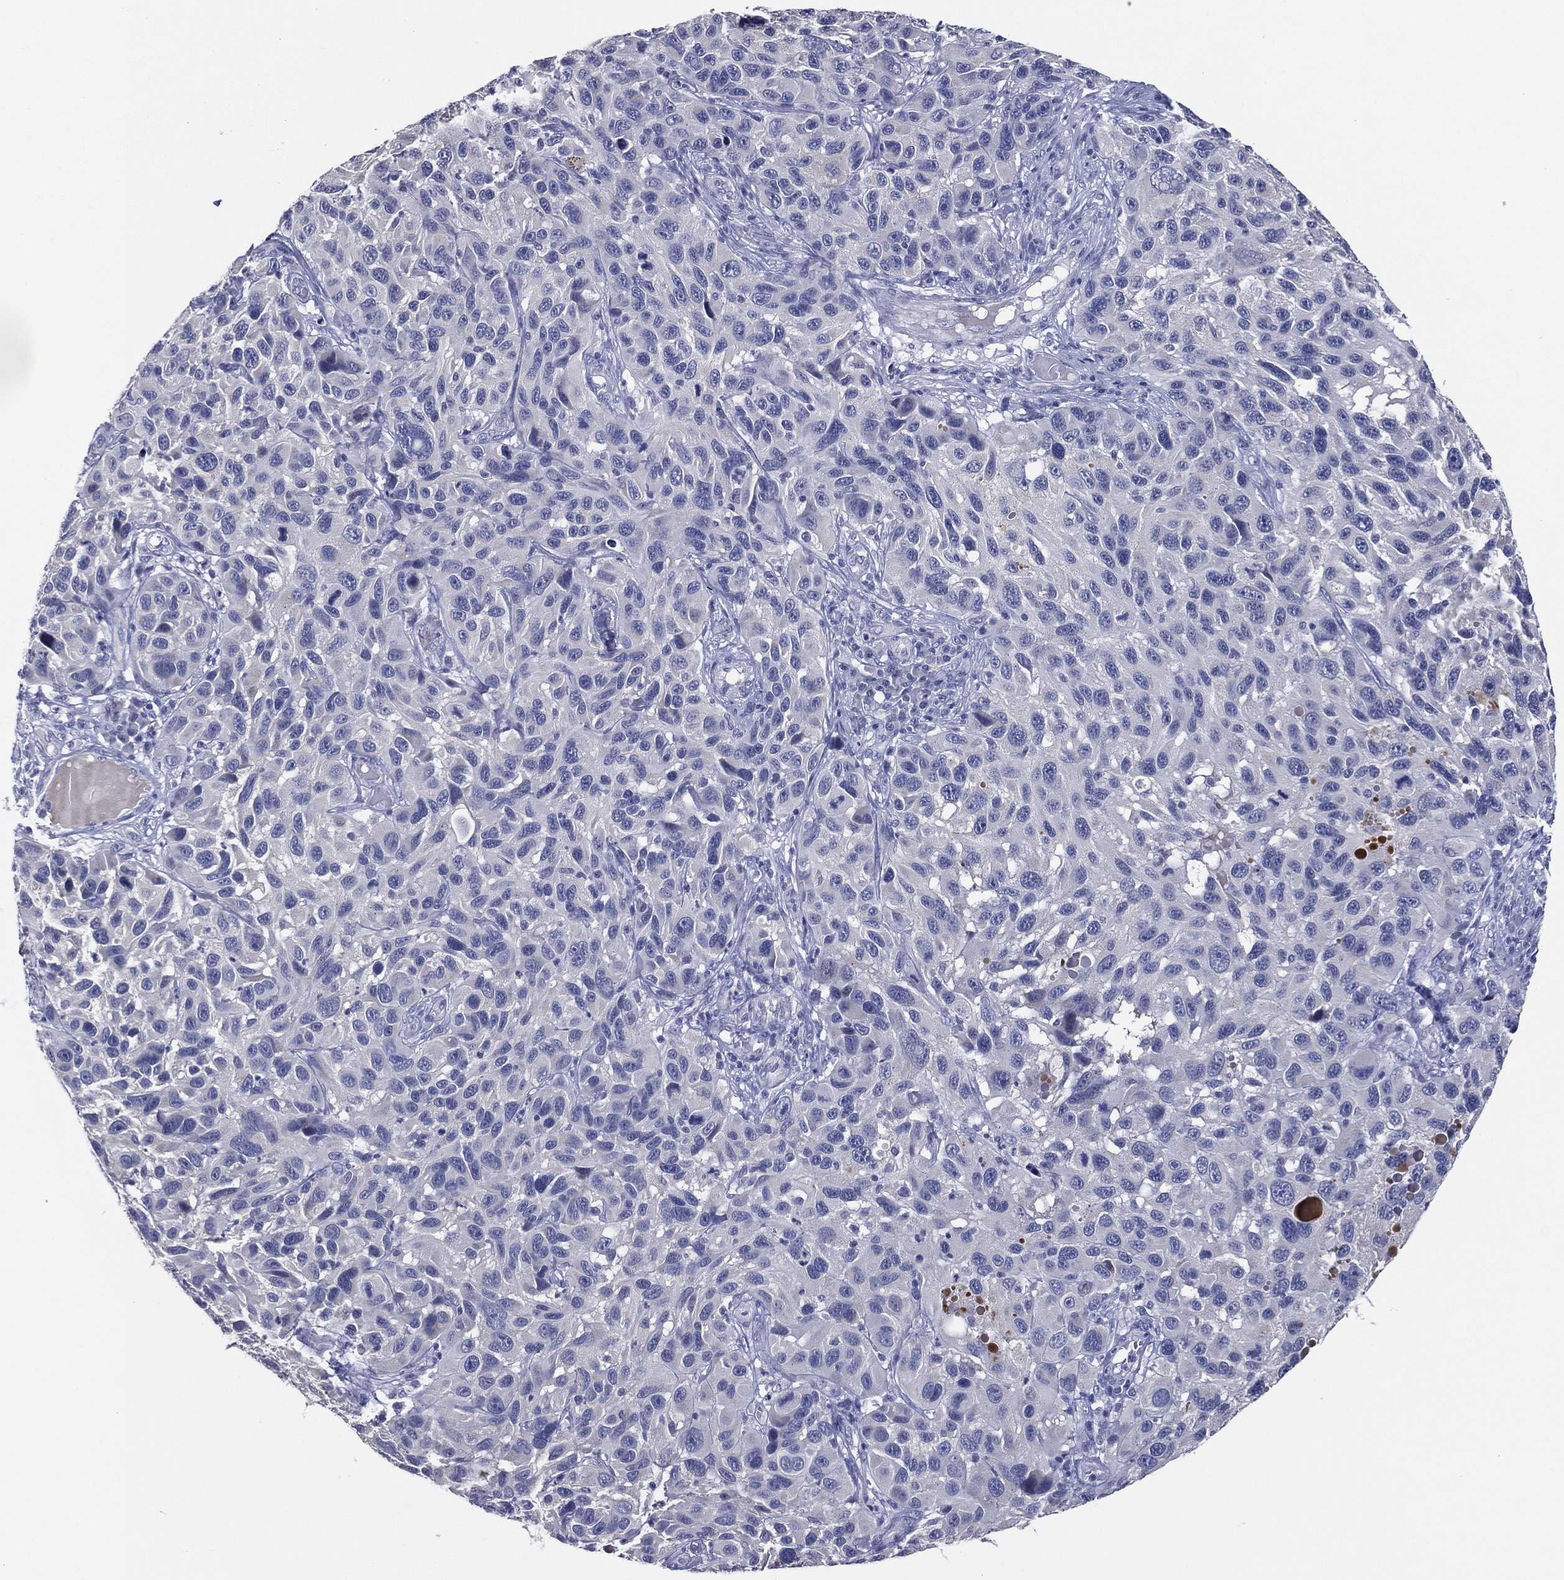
{"staining": {"intensity": "negative", "quantity": "none", "location": "none"}, "tissue": "melanoma", "cell_type": "Tumor cells", "image_type": "cancer", "snomed": [{"axis": "morphology", "description": "Malignant melanoma, NOS"}, {"axis": "topography", "description": "Skin"}], "caption": "Tumor cells are negative for brown protein staining in malignant melanoma.", "gene": "SLC13A4", "patient": {"sex": "male", "age": 53}}